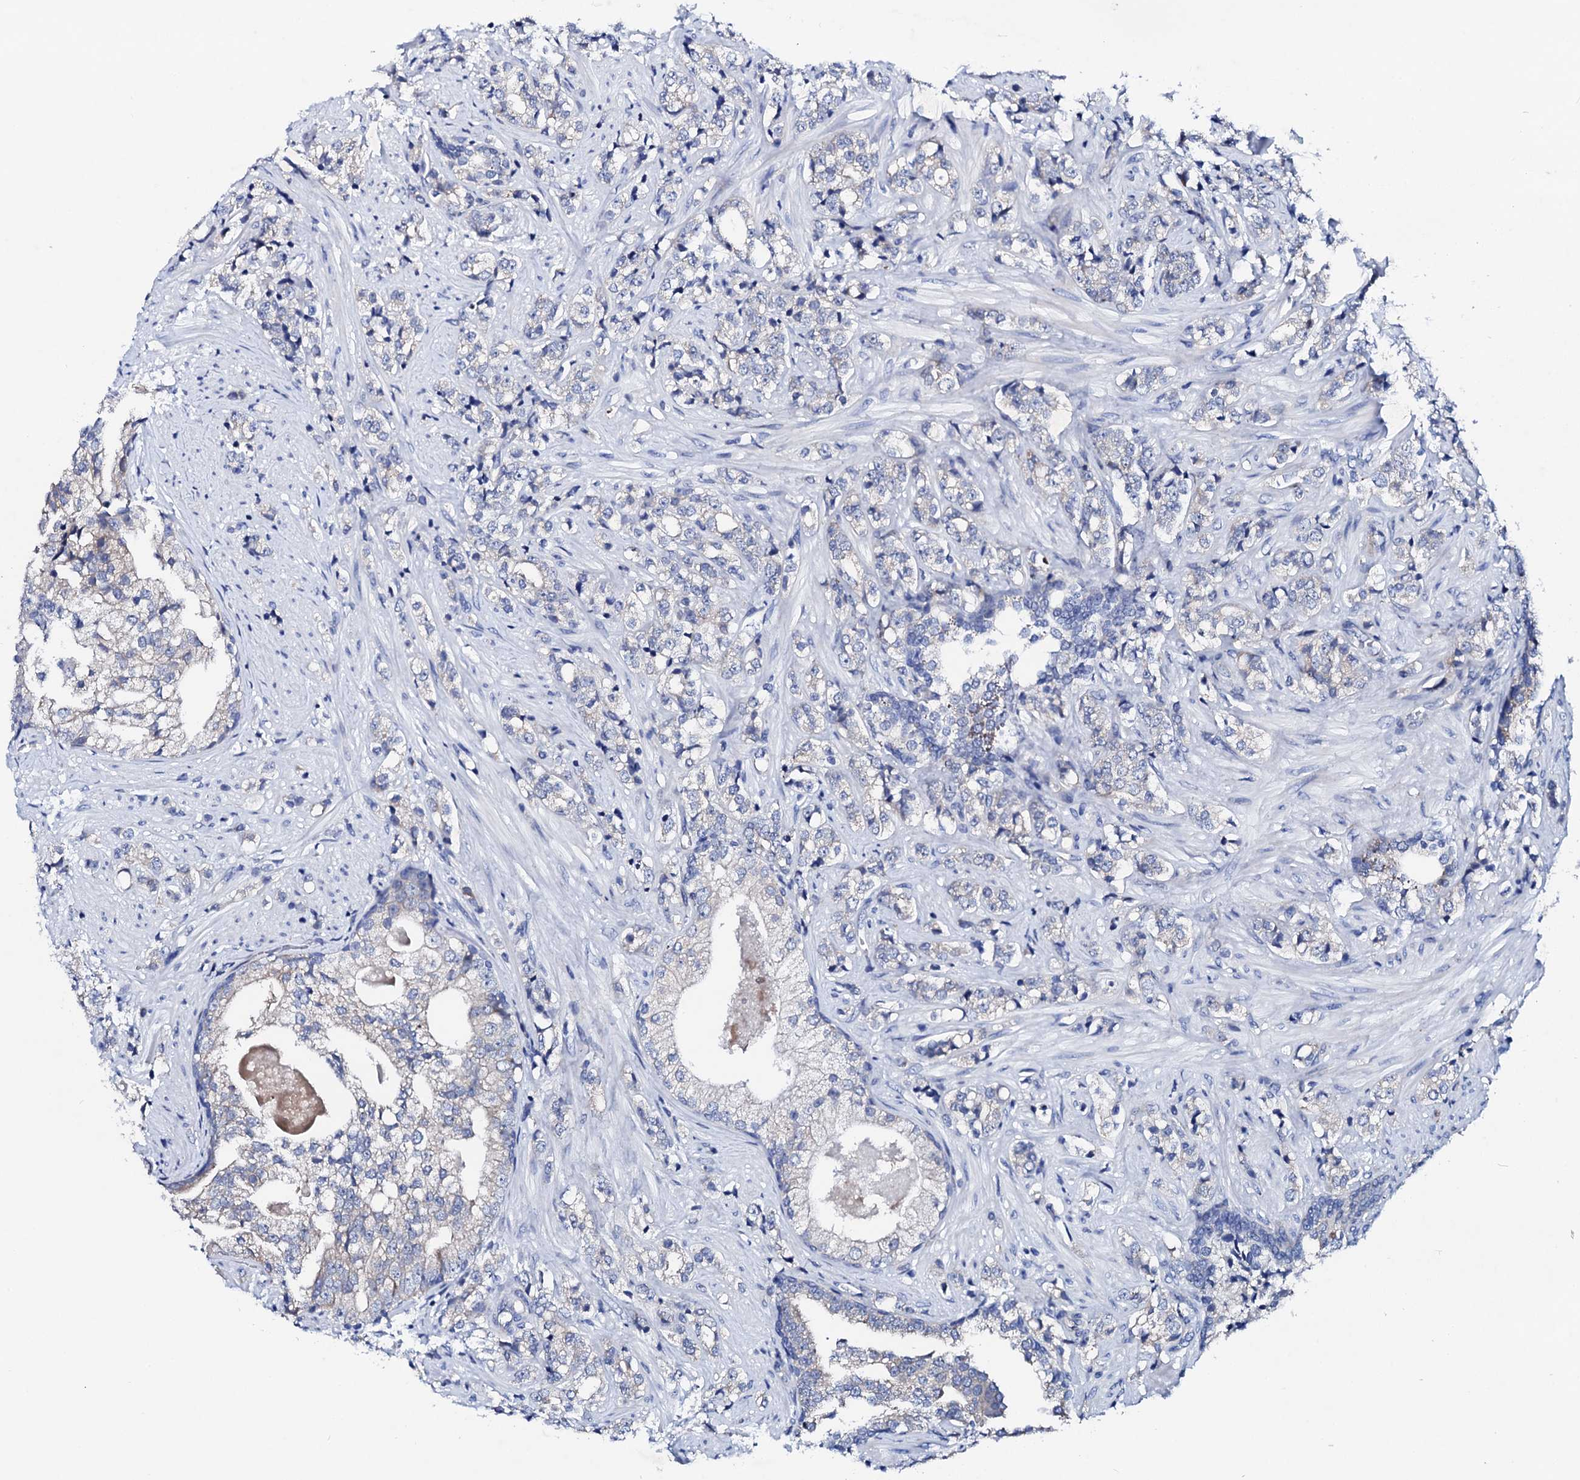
{"staining": {"intensity": "negative", "quantity": "none", "location": "none"}, "tissue": "prostate cancer", "cell_type": "Tumor cells", "image_type": "cancer", "snomed": [{"axis": "morphology", "description": "Adenocarcinoma, High grade"}, {"axis": "topography", "description": "Prostate"}], "caption": "This is an immunohistochemistry (IHC) photomicrograph of human high-grade adenocarcinoma (prostate). There is no positivity in tumor cells.", "gene": "TRDN", "patient": {"sex": "male", "age": 69}}